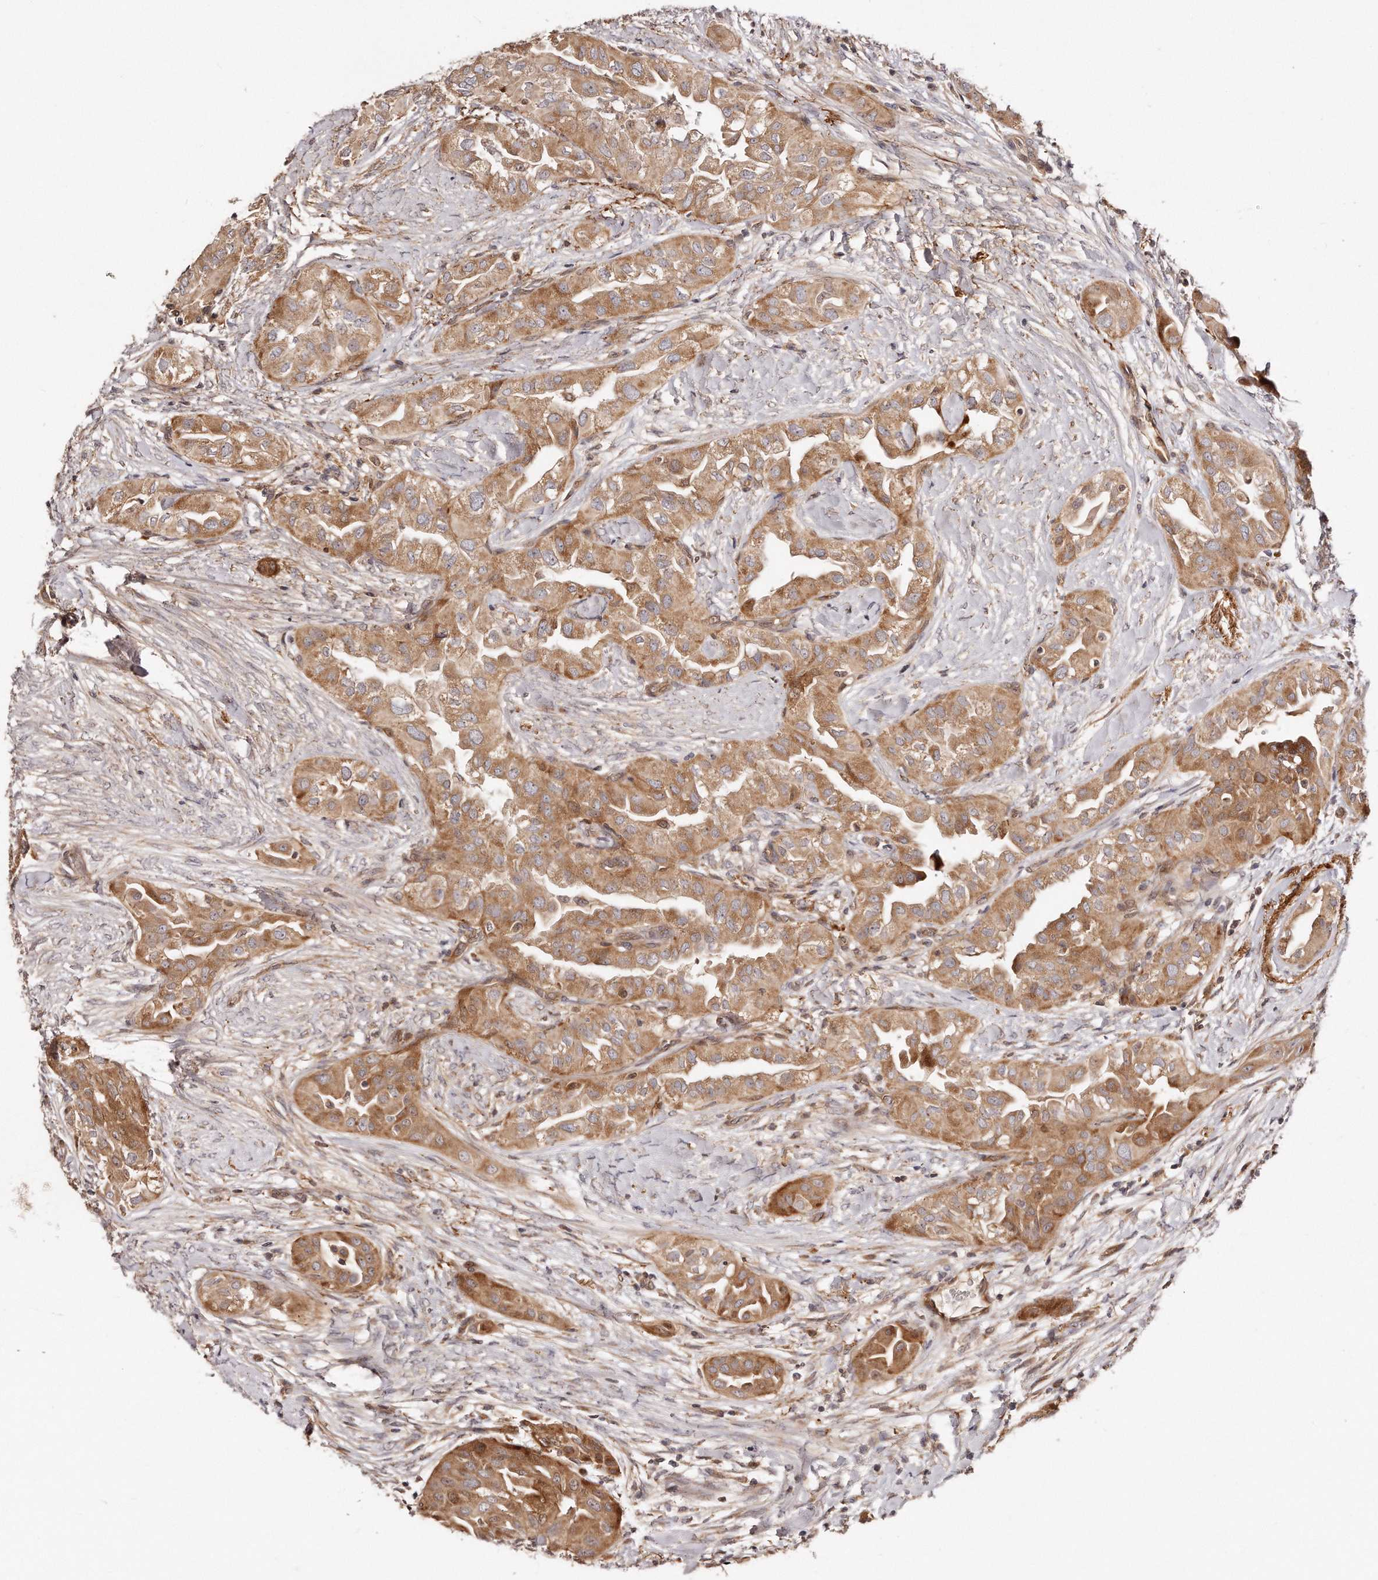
{"staining": {"intensity": "moderate", "quantity": ">75%", "location": "cytoplasmic/membranous"}, "tissue": "thyroid cancer", "cell_type": "Tumor cells", "image_type": "cancer", "snomed": [{"axis": "morphology", "description": "Papillary adenocarcinoma, NOS"}, {"axis": "topography", "description": "Thyroid gland"}], "caption": "Protein staining exhibits moderate cytoplasmic/membranous expression in approximately >75% of tumor cells in thyroid cancer (papillary adenocarcinoma).", "gene": "GBP4", "patient": {"sex": "female", "age": 59}}